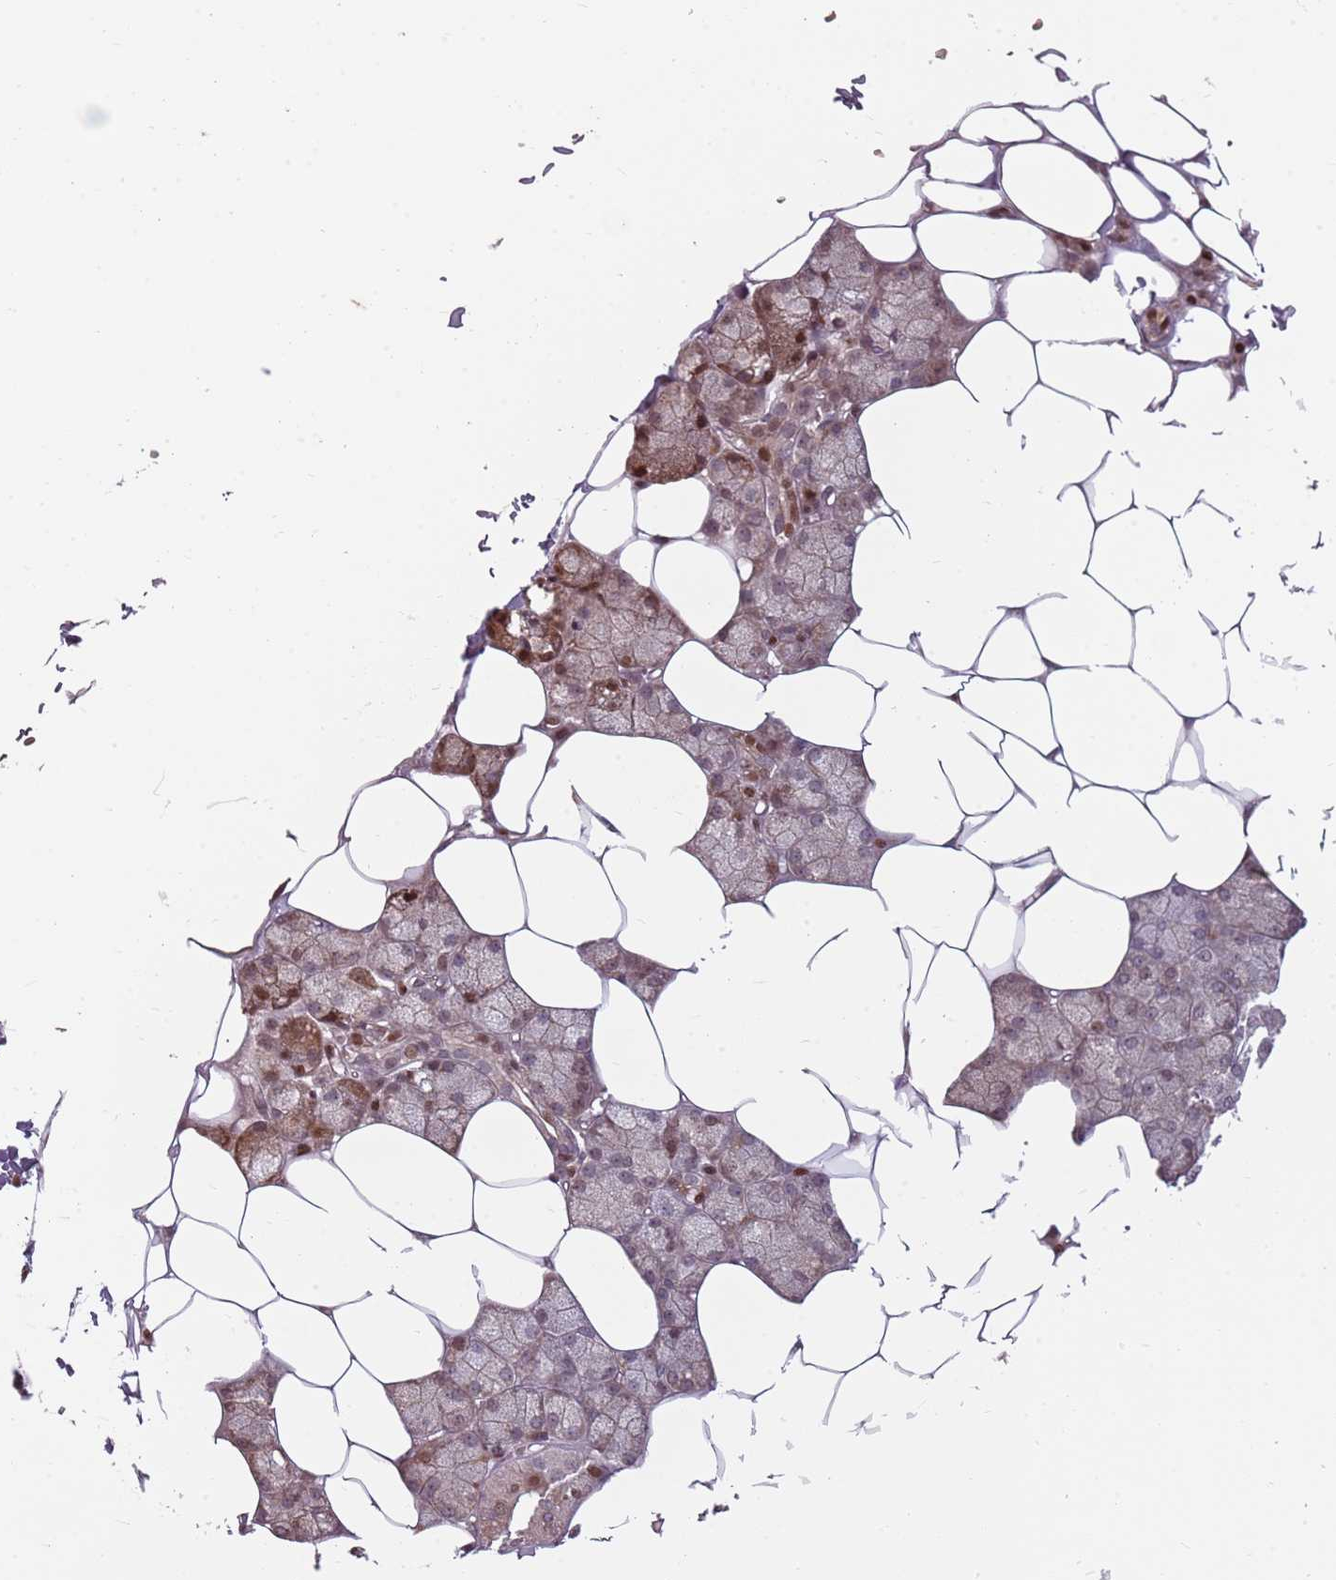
{"staining": {"intensity": "moderate", "quantity": ">75%", "location": "cytoplasmic/membranous,nuclear"}, "tissue": "salivary gland", "cell_type": "Glandular cells", "image_type": "normal", "snomed": [{"axis": "morphology", "description": "Normal tissue, NOS"}, {"axis": "topography", "description": "Salivary gland"}], "caption": "Brown immunohistochemical staining in benign human salivary gland shows moderate cytoplasmic/membranous,nuclear expression in approximately >75% of glandular cells.", "gene": "ADGRG1", "patient": {"sex": "male", "age": 62}}